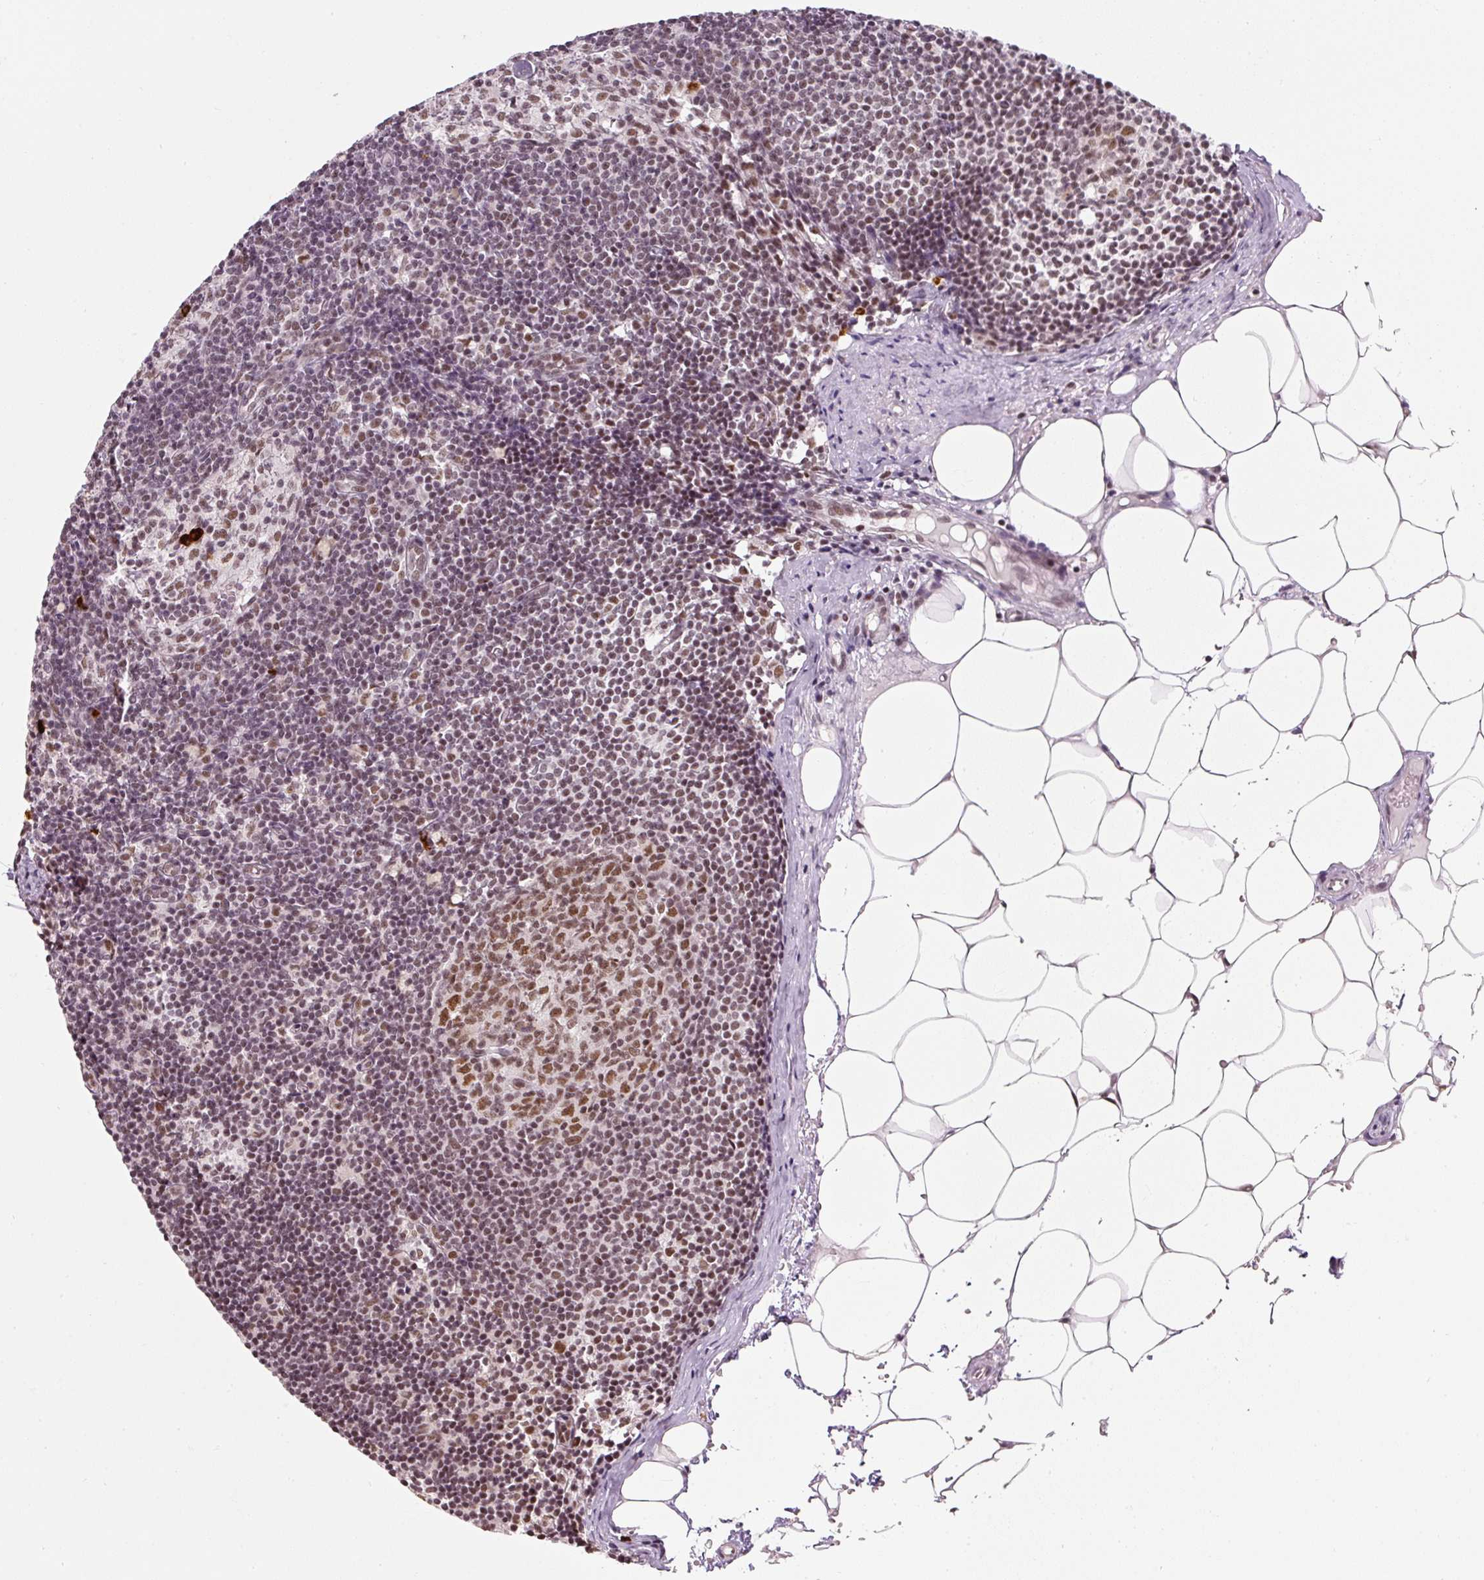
{"staining": {"intensity": "strong", "quantity": ">75%", "location": "nuclear"}, "tissue": "lymph node", "cell_type": "Germinal center cells", "image_type": "normal", "snomed": [{"axis": "morphology", "description": "Normal tissue, NOS"}, {"axis": "topography", "description": "Lymph node"}], "caption": "Brown immunohistochemical staining in benign human lymph node displays strong nuclear staining in approximately >75% of germinal center cells. (brown staining indicates protein expression, while blue staining denotes nuclei).", "gene": "U2AF2", "patient": {"sex": "male", "age": 49}}